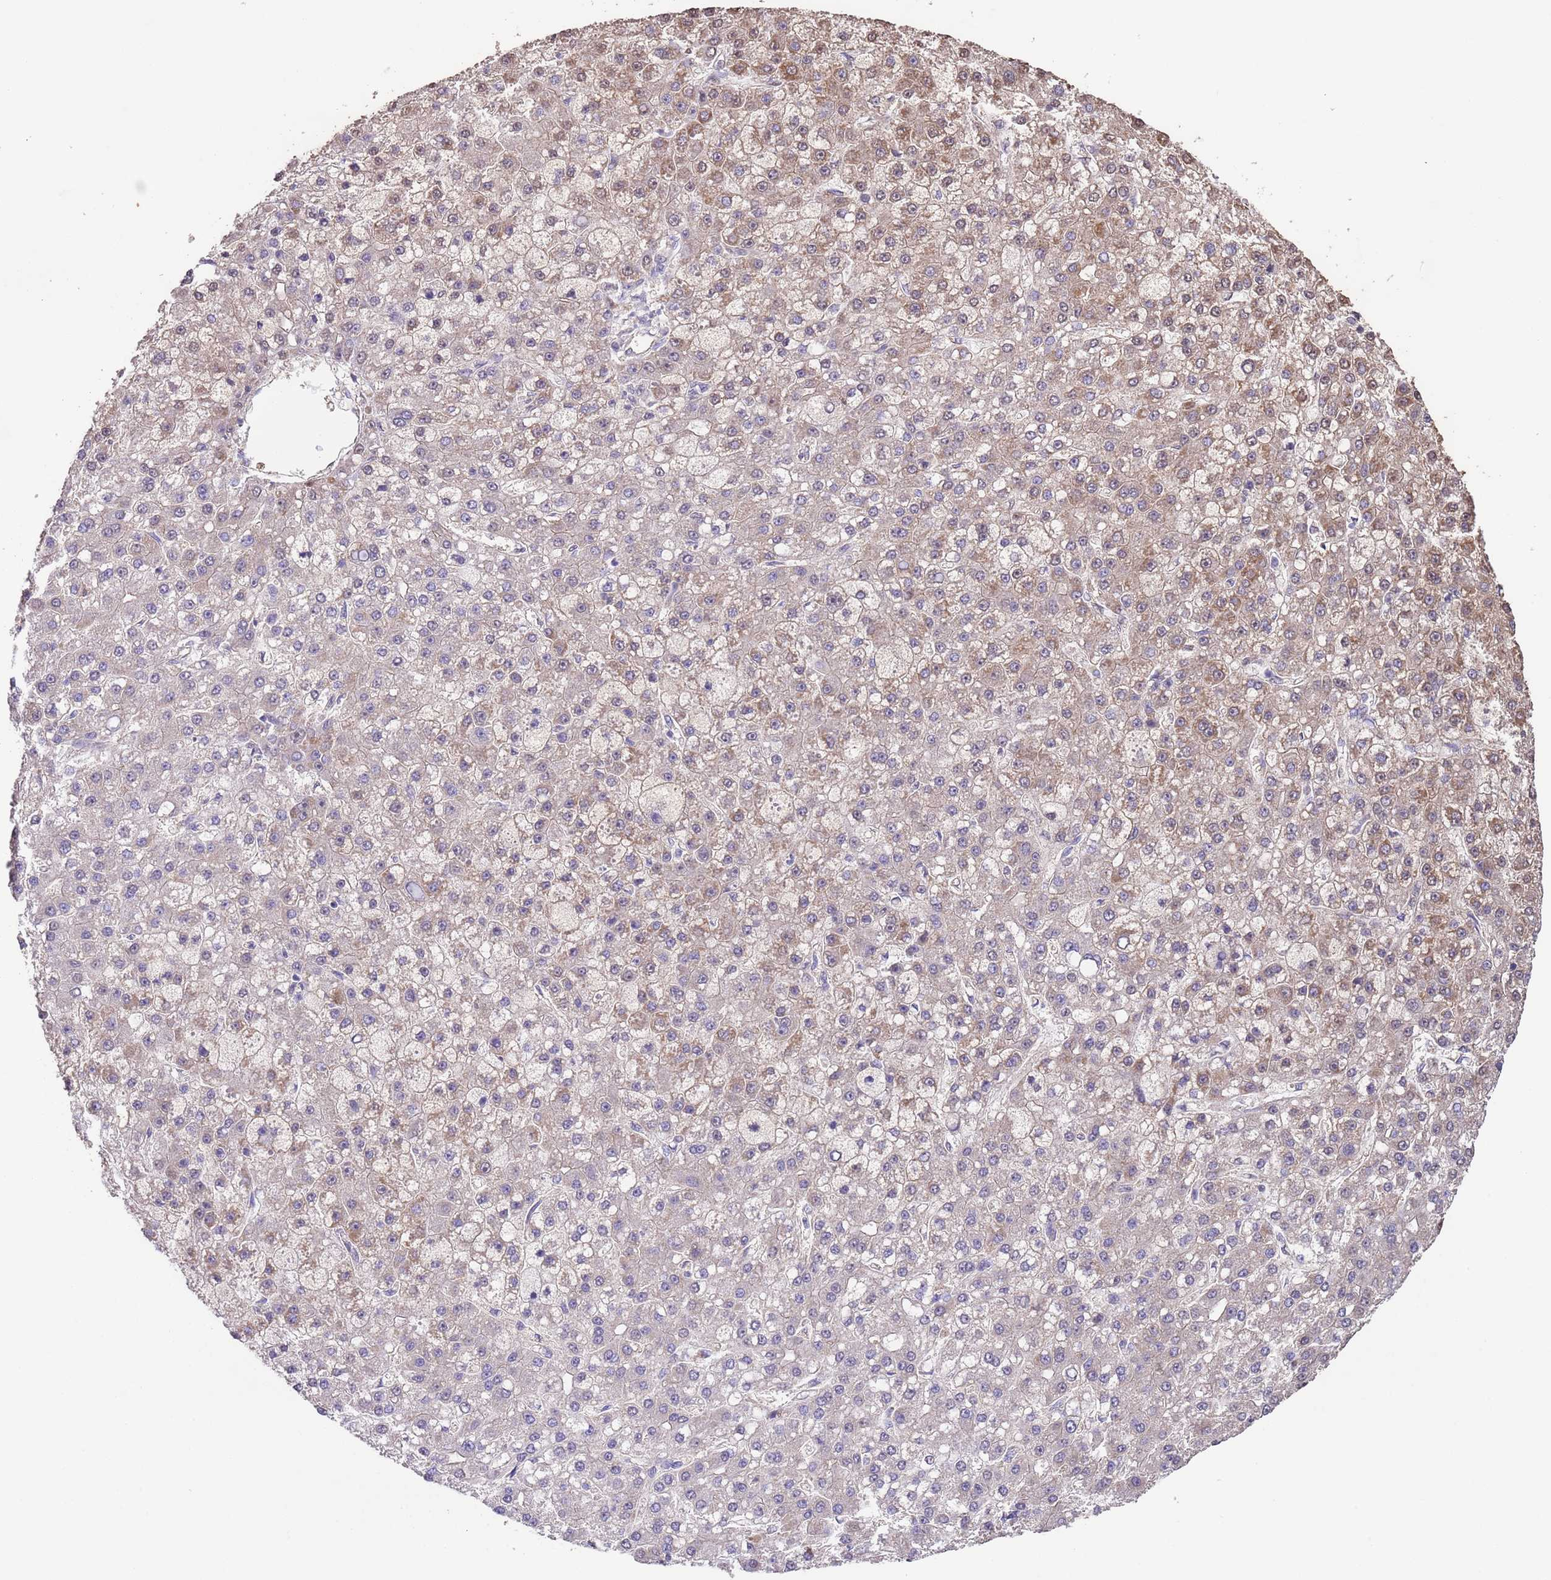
{"staining": {"intensity": "weak", "quantity": "25%-75%", "location": "cytoplasmic/membranous"}, "tissue": "liver cancer", "cell_type": "Tumor cells", "image_type": "cancer", "snomed": [{"axis": "morphology", "description": "Carcinoma, Hepatocellular, NOS"}, {"axis": "topography", "description": "Liver"}], "caption": "Hepatocellular carcinoma (liver) stained with a brown dye exhibits weak cytoplasmic/membranous positive positivity in approximately 25%-75% of tumor cells.", "gene": "NPHP1", "patient": {"sex": "male", "age": 67}}